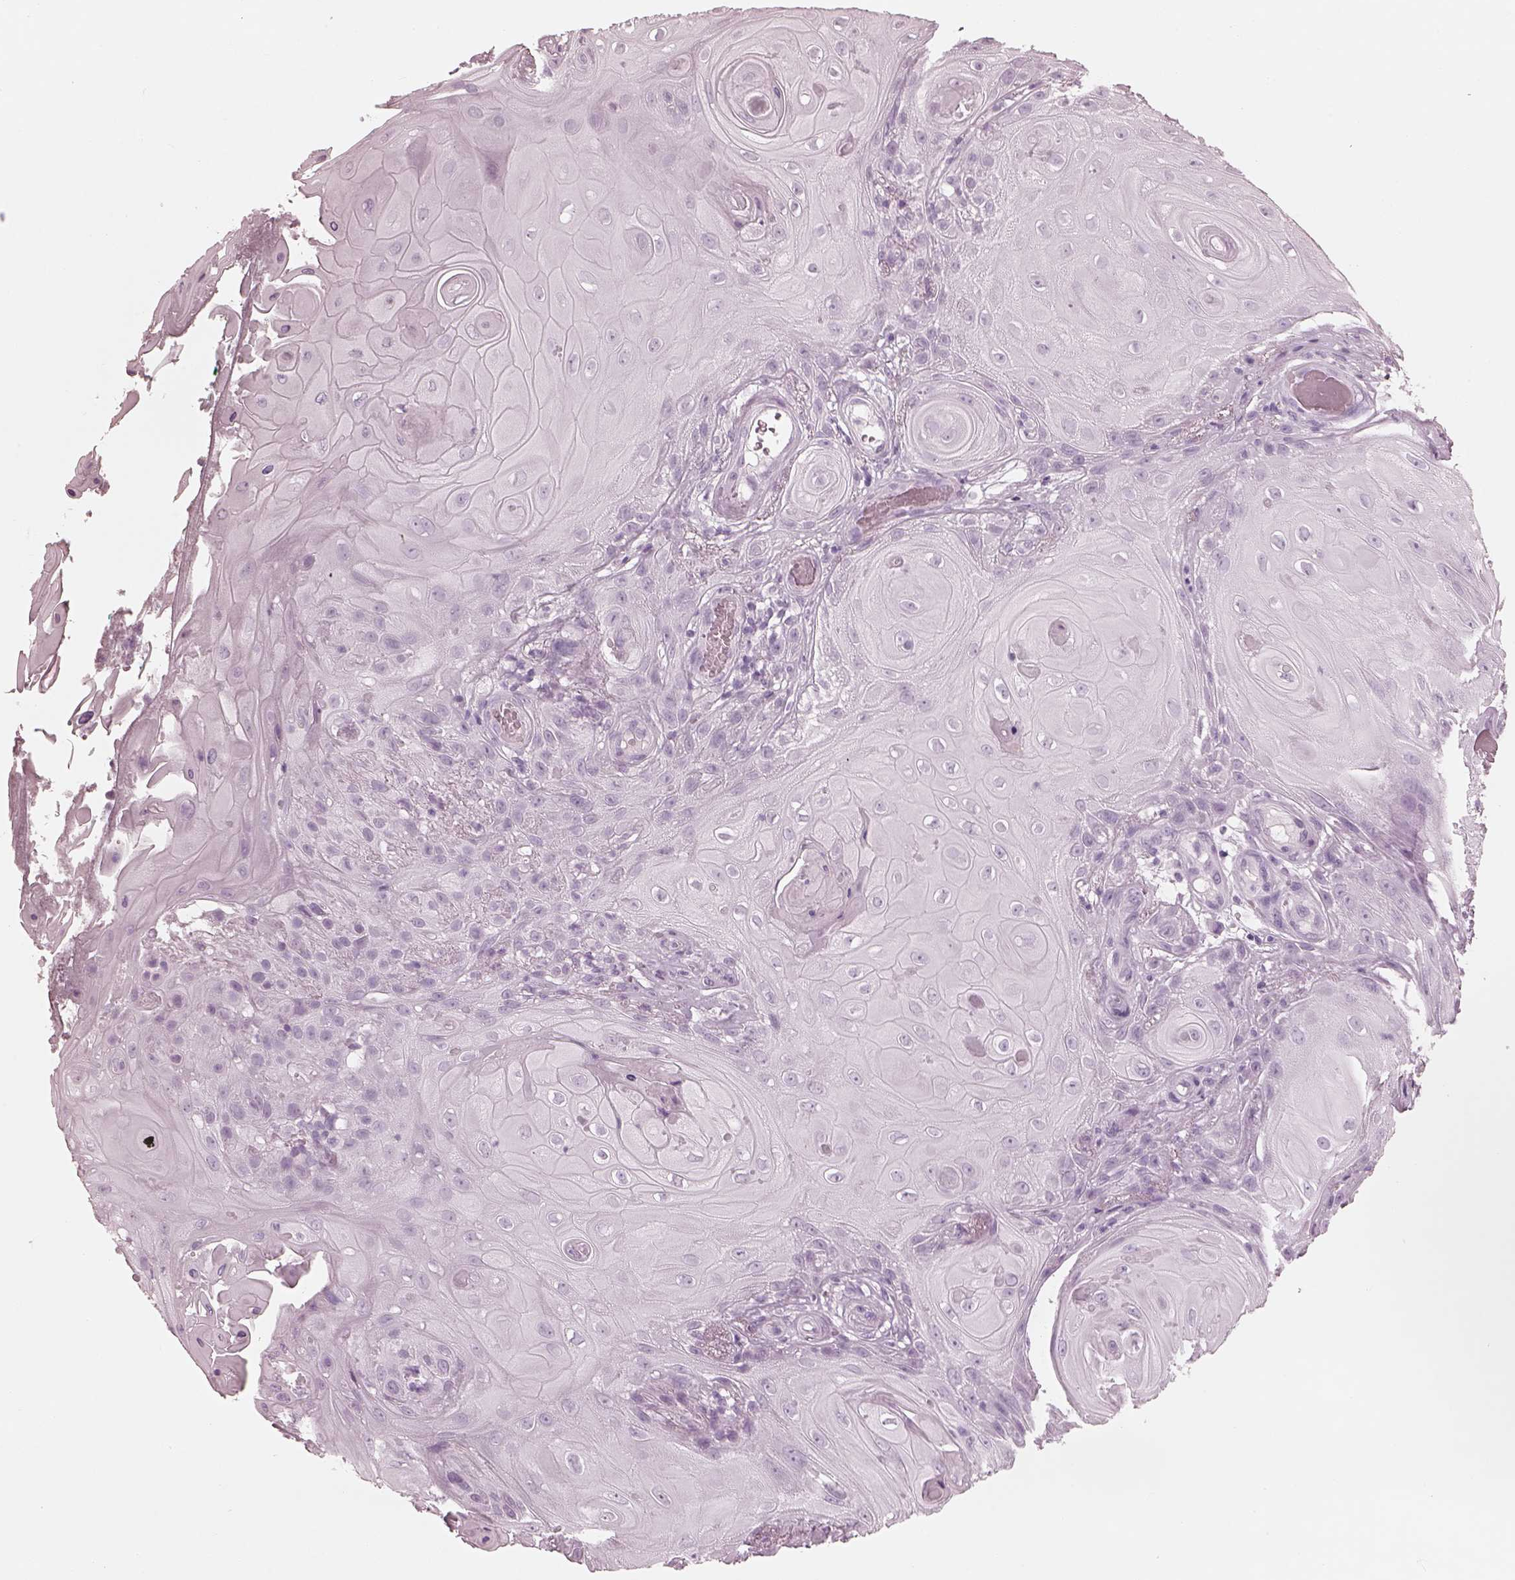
{"staining": {"intensity": "negative", "quantity": "none", "location": "none"}, "tissue": "skin cancer", "cell_type": "Tumor cells", "image_type": "cancer", "snomed": [{"axis": "morphology", "description": "Squamous cell carcinoma, NOS"}, {"axis": "topography", "description": "Skin"}], "caption": "Human squamous cell carcinoma (skin) stained for a protein using immunohistochemistry exhibits no expression in tumor cells.", "gene": "FABP9", "patient": {"sex": "male", "age": 62}}